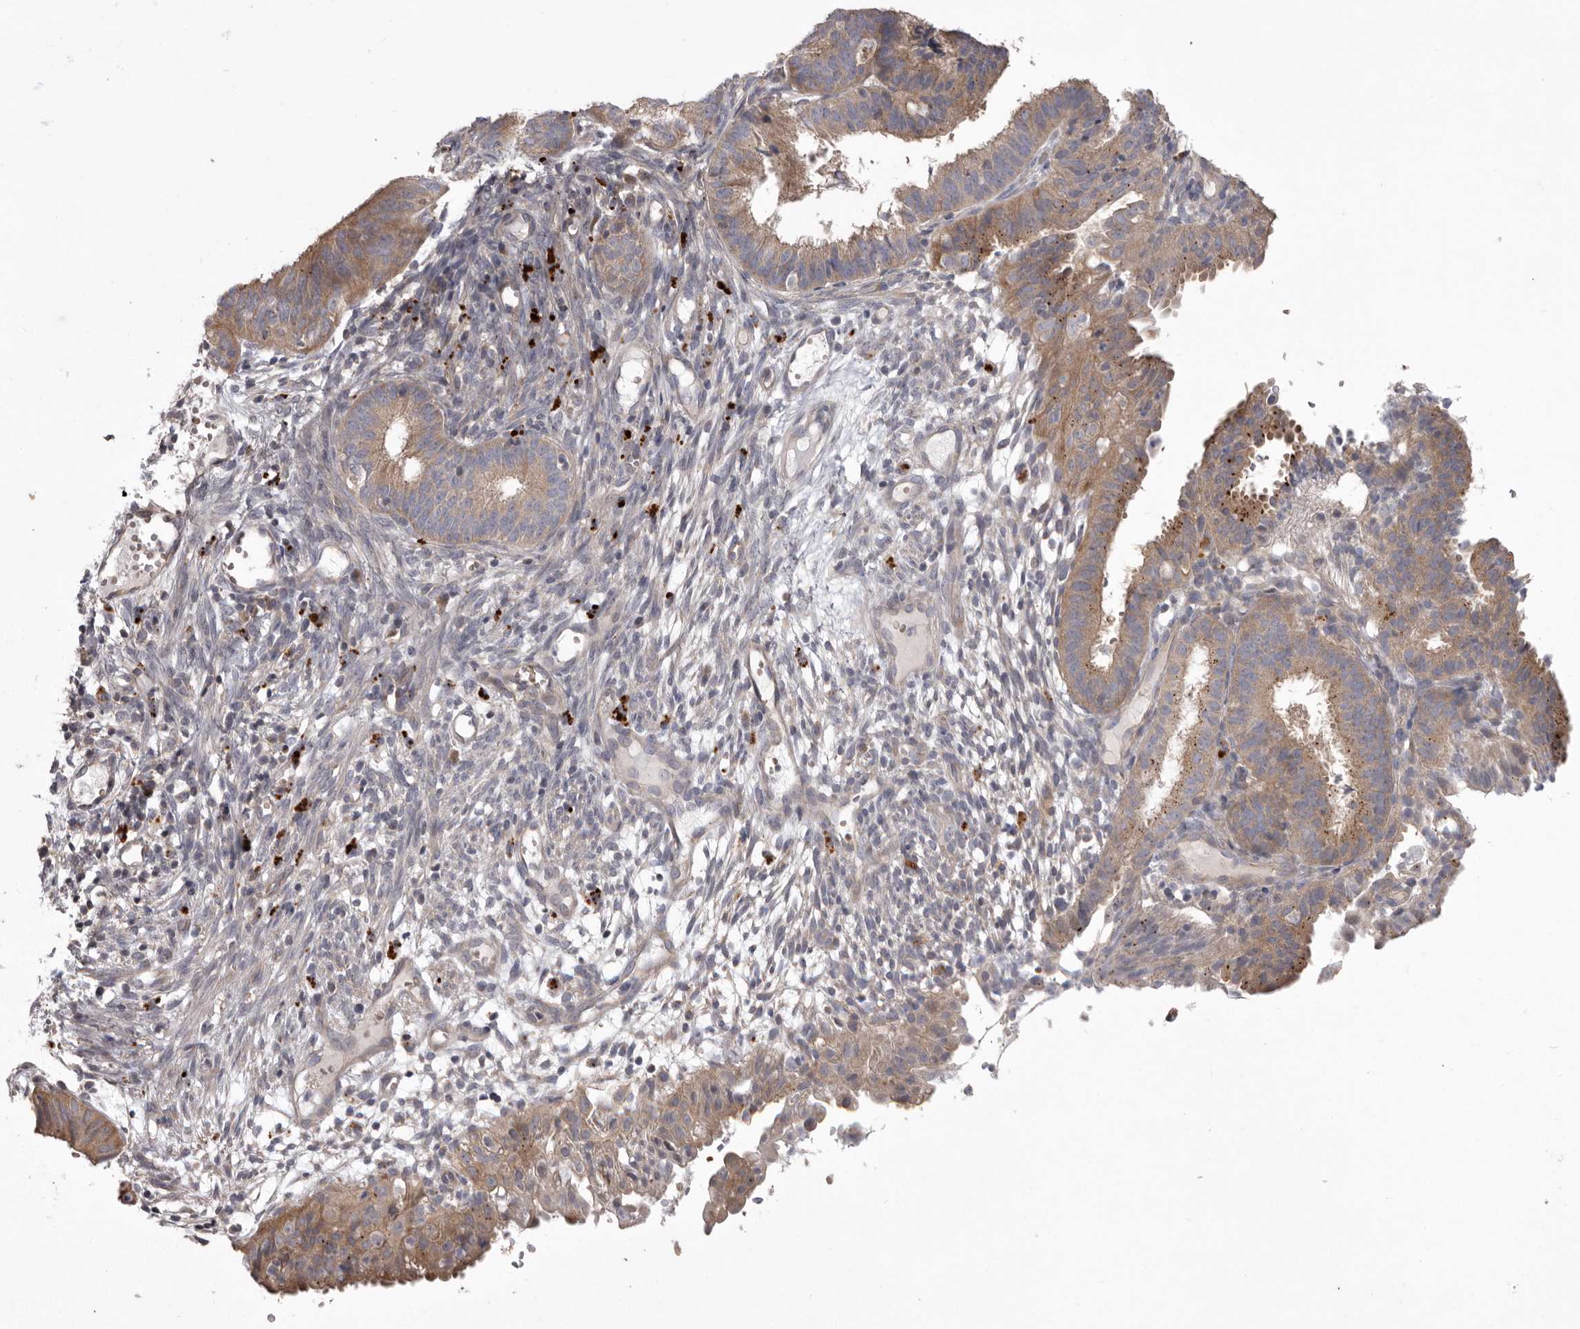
{"staining": {"intensity": "moderate", "quantity": ">75%", "location": "cytoplasmic/membranous"}, "tissue": "endometrial cancer", "cell_type": "Tumor cells", "image_type": "cancer", "snomed": [{"axis": "morphology", "description": "Adenocarcinoma, NOS"}, {"axis": "topography", "description": "Endometrium"}], "caption": "Immunohistochemical staining of endometrial cancer (adenocarcinoma) shows medium levels of moderate cytoplasmic/membranous protein expression in approximately >75% of tumor cells. The staining was performed using DAB, with brown indicating positive protein expression. Nuclei are stained blue with hematoxylin.", "gene": "WDR47", "patient": {"sex": "female", "age": 51}}